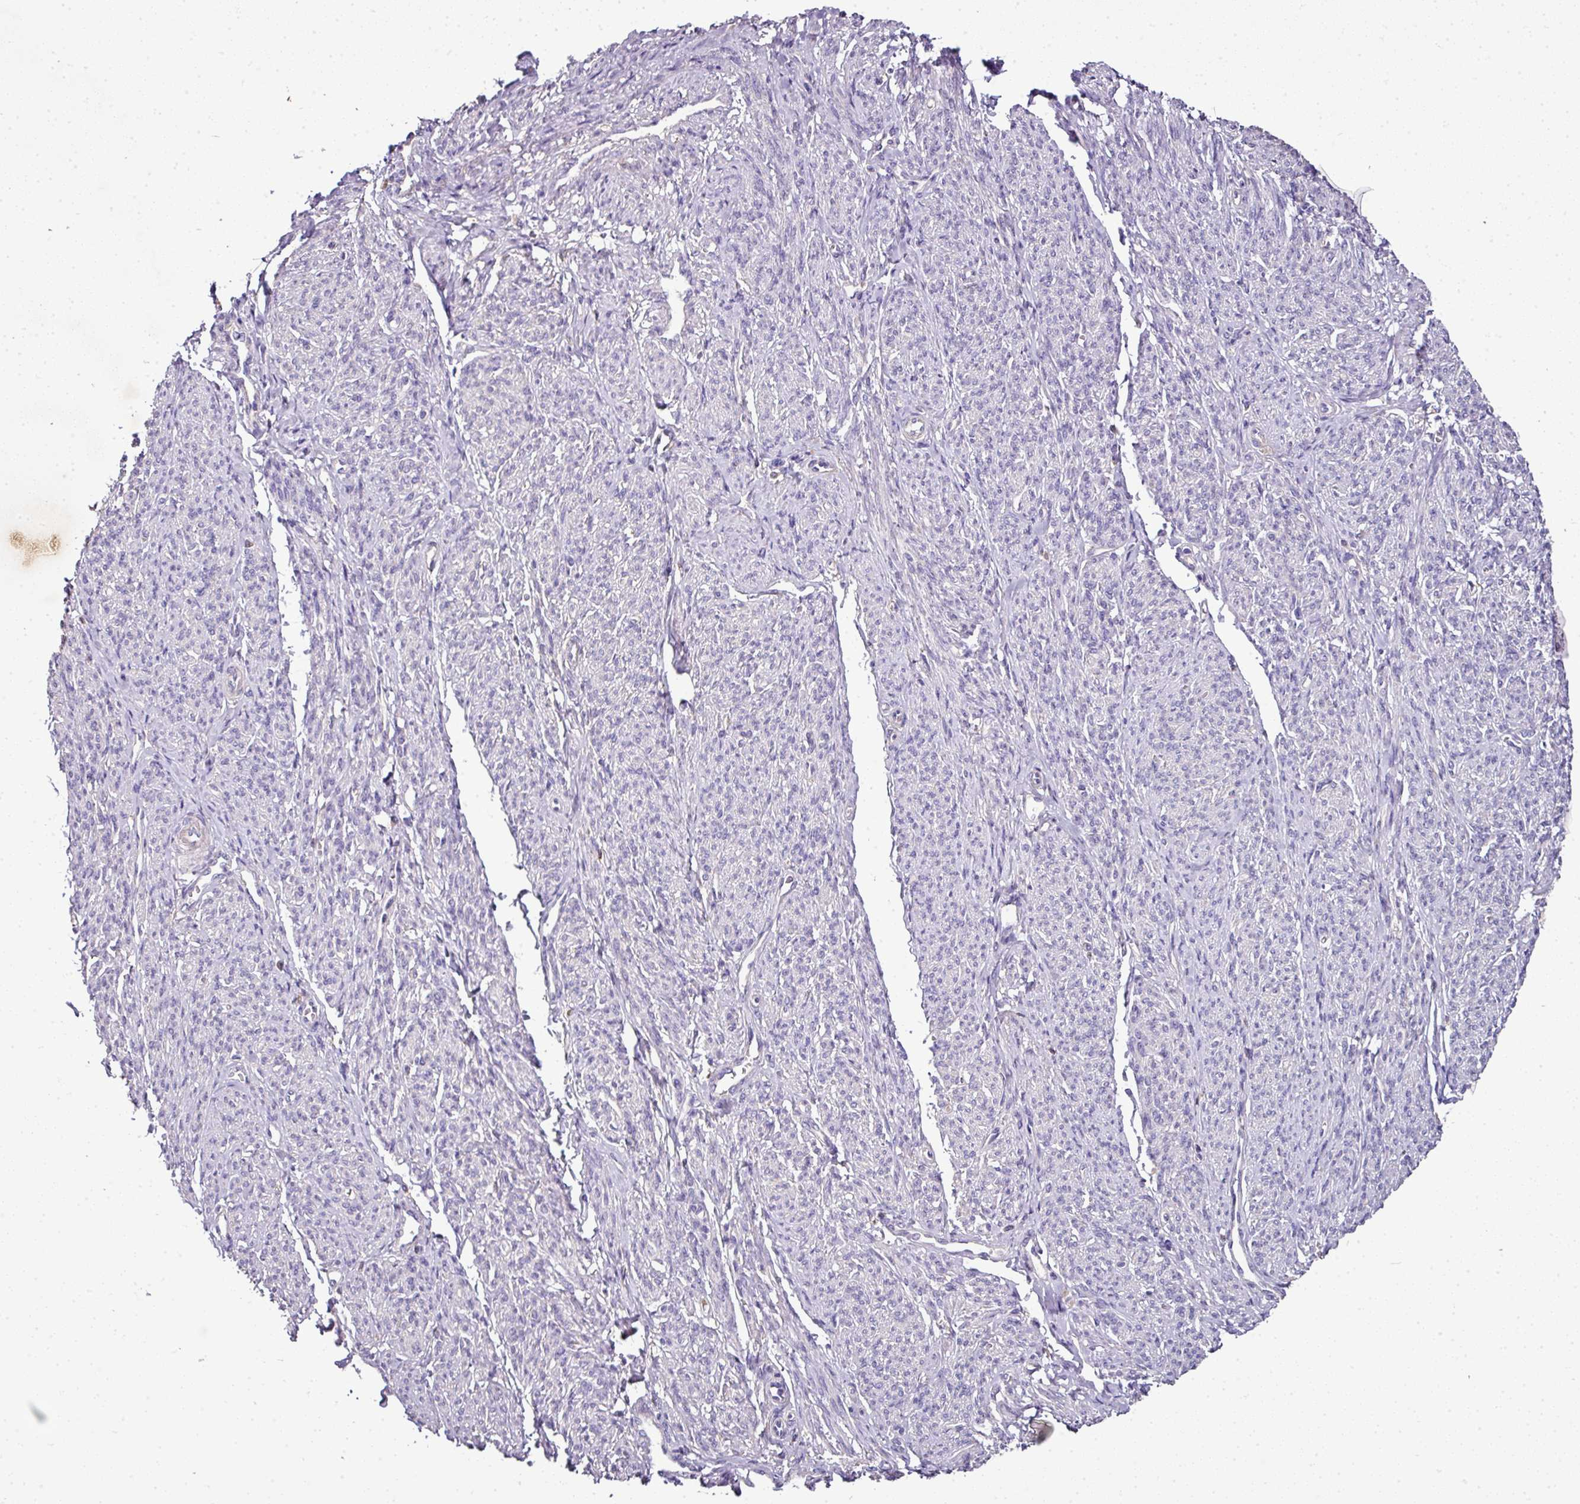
{"staining": {"intensity": "negative", "quantity": "none", "location": "none"}, "tissue": "smooth muscle", "cell_type": "Smooth muscle cells", "image_type": "normal", "snomed": [{"axis": "morphology", "description": "Normal tissue, NOS"}, {"axis": "topography", "description": "Smooth muscle"}], "caption": "Protein analysis of normal smooth muscle exhibits no significant positivity in smooth muscle cells. Brightfield microscopy of immunohistochemistry stained with DAB (3,3'-diaminobenzidine) (brown) and hematoxylin (blue), captured at high magnification.", "gene": "CAB39L", "patient": {"sex": "female", "age": 65}}